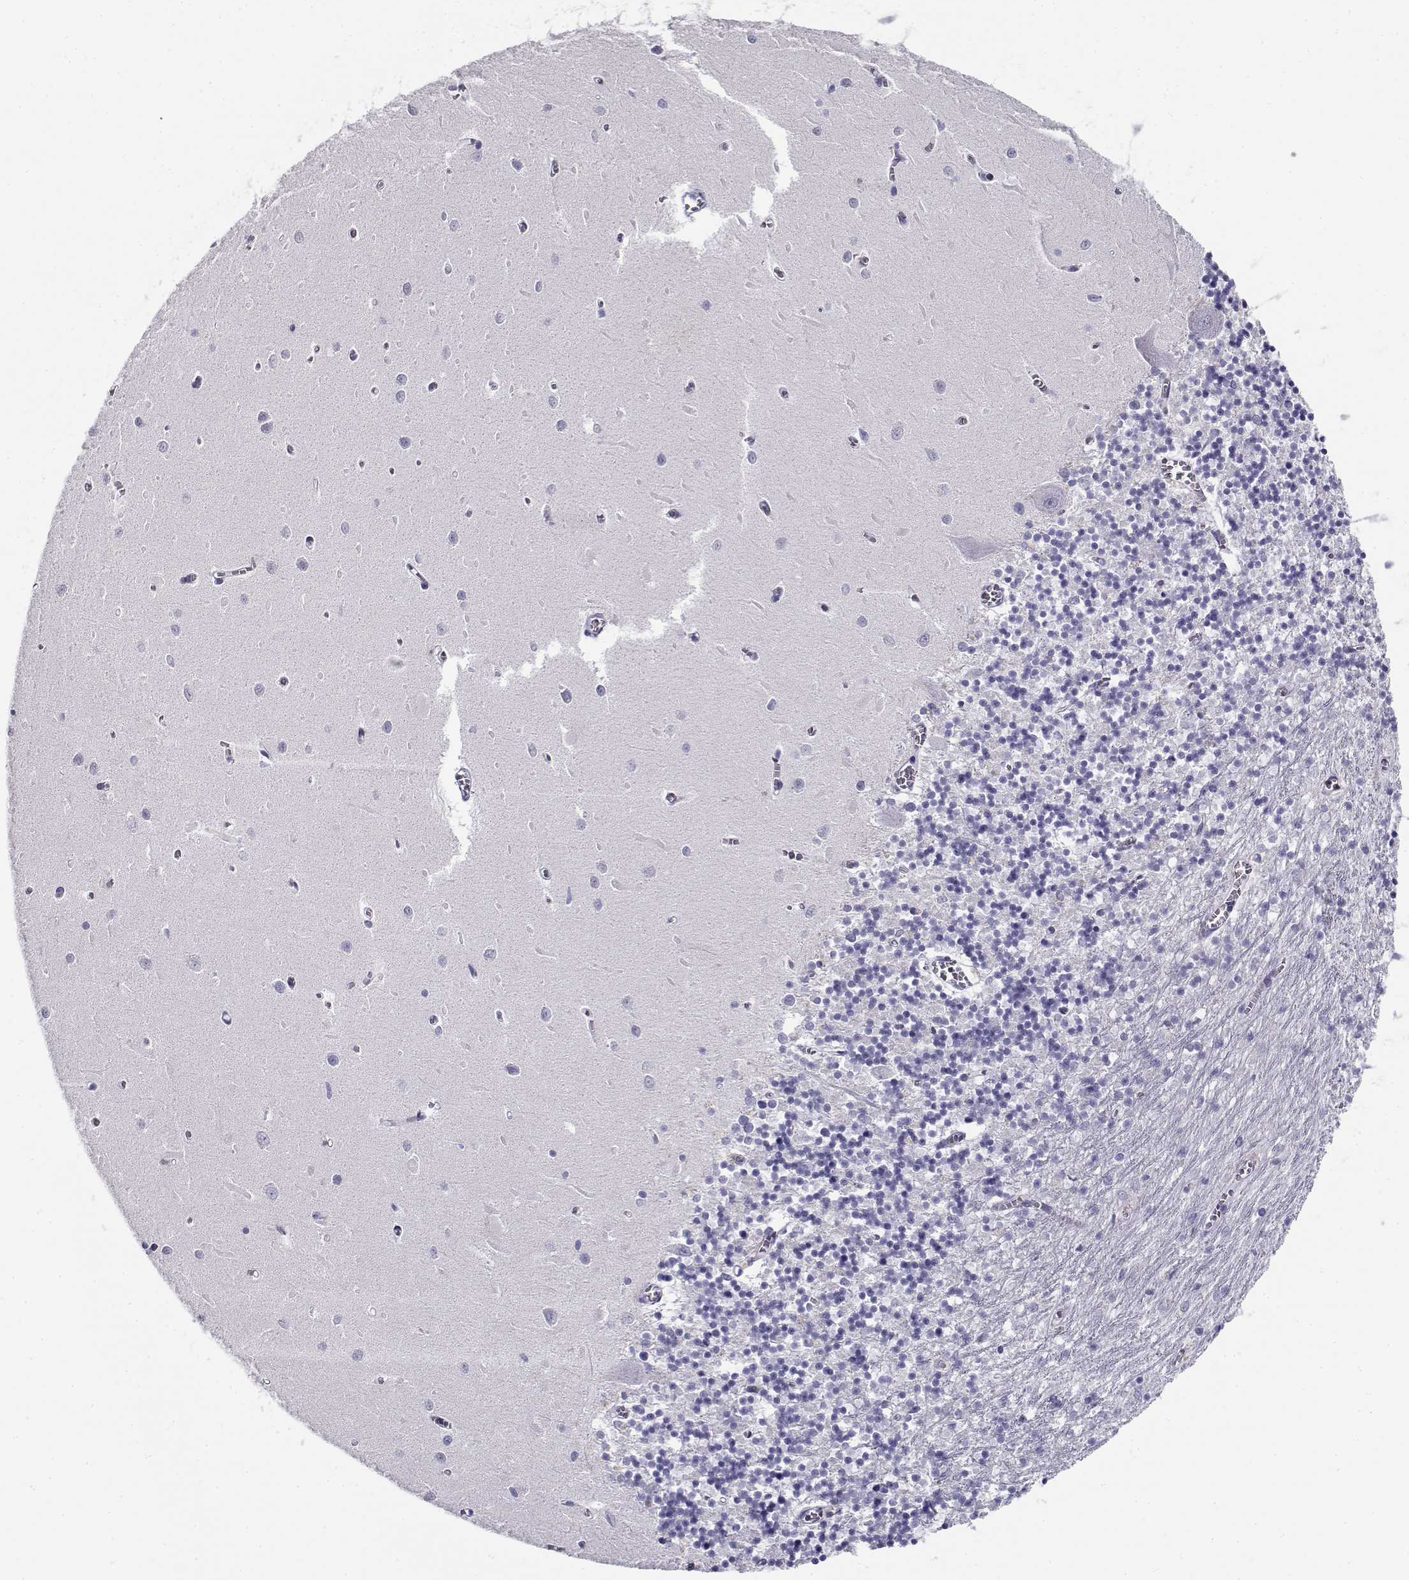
{"staining": {"intensity": "negative", "quantity": "none", "location": "none"}, "tissue": "cerebellum", "cell_type": "Cells in granular layer", "image_type": "normal", "snomed": [{"axis": "morphology", "description": "Normal tissue, NOS"}, {"axis": "topography", "description": "Cerebellum"}], "caption": "This is a histopathology image of IHC staining of benign cerebellum, which shows no positivity in cells in granular layer.", "gene": "CABS1", "patient": {"sex": "female", "age": 64}}